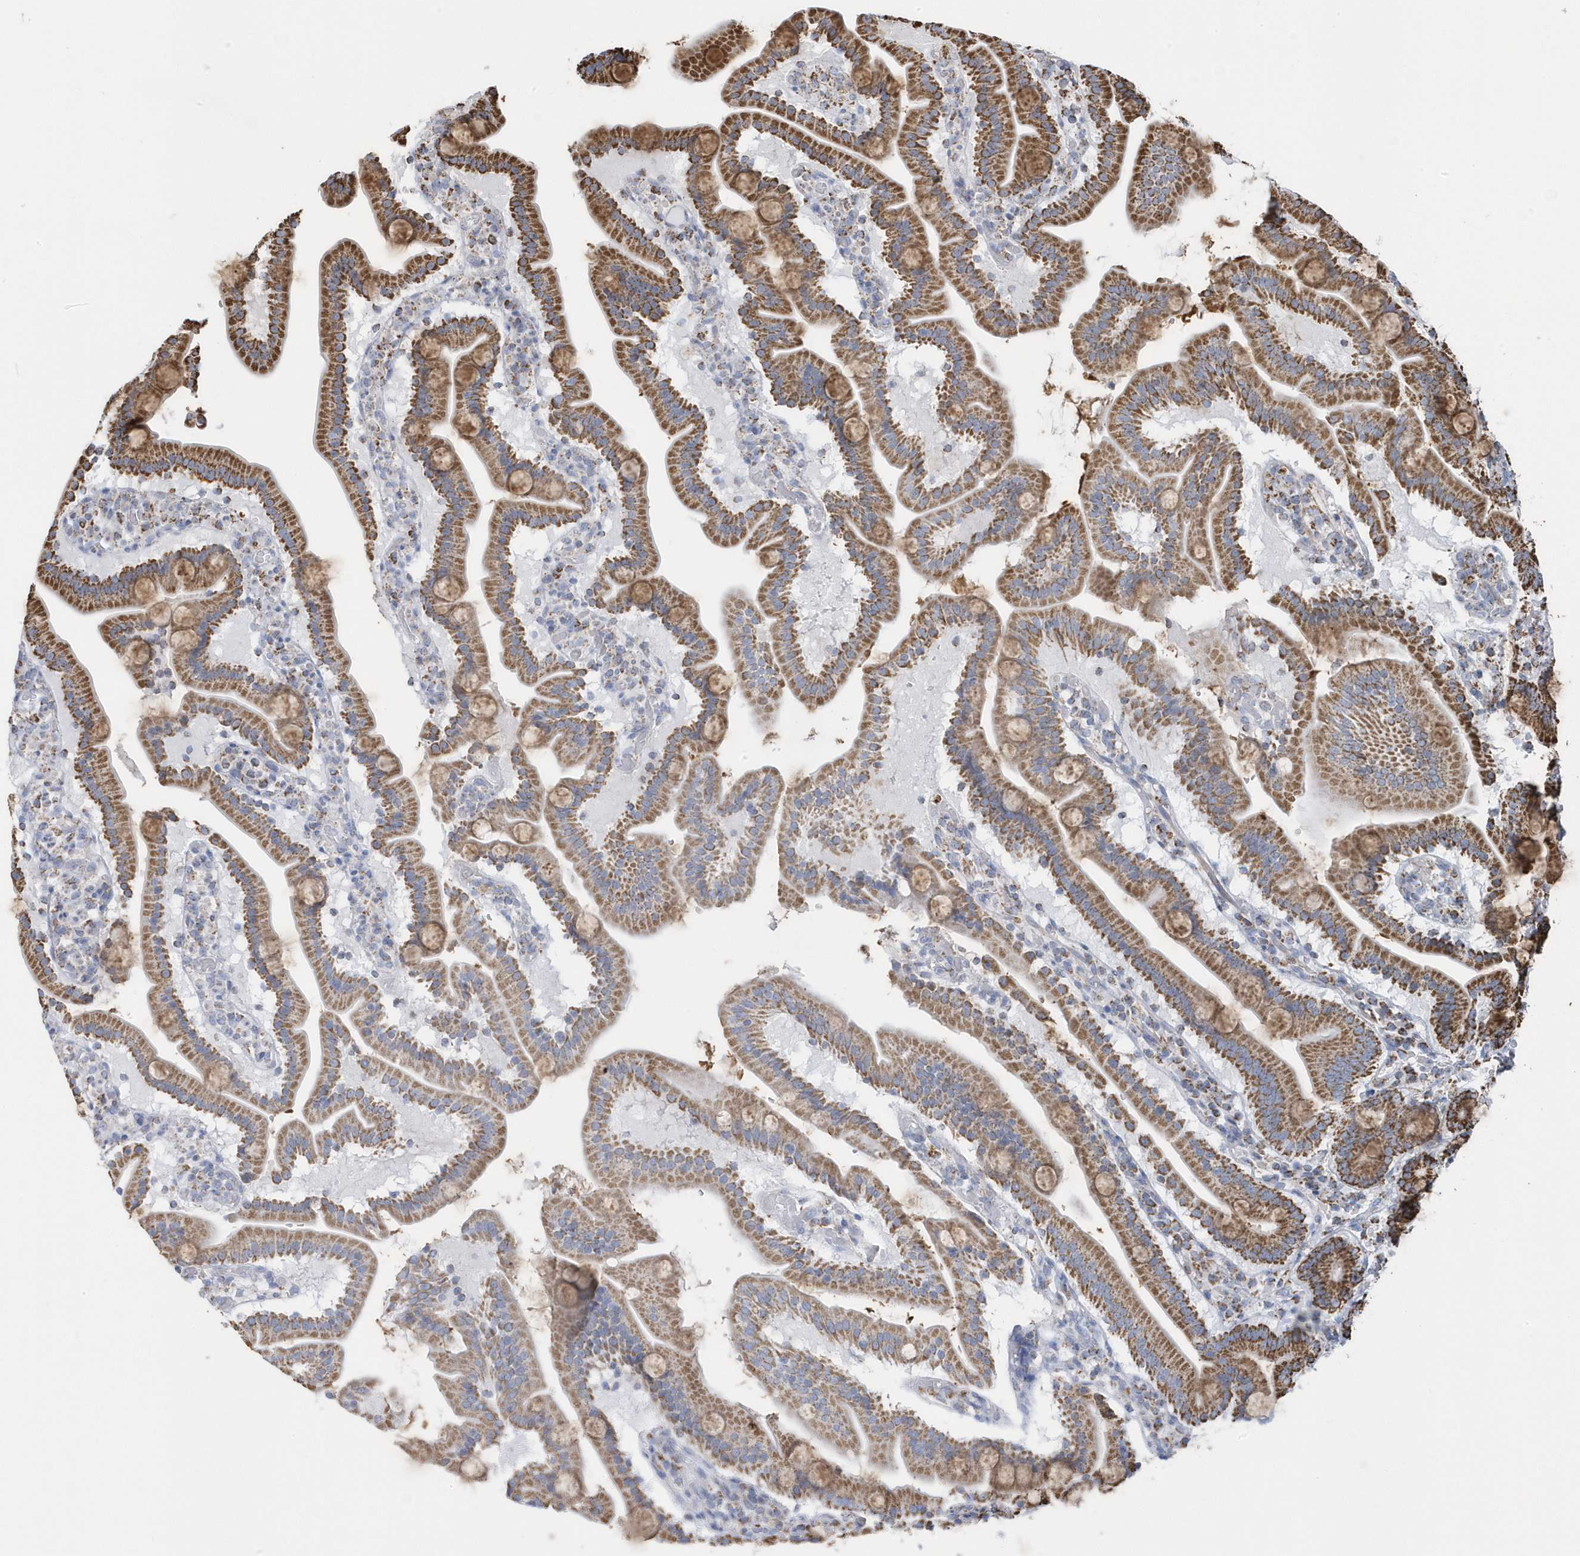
{"staining": {"intensity": "strong", "quantity": ">75%", "location": "cytoplasmic/membranous"}, "tissue": "duodenum", "cell_type": "Glandular cells", "image_type": "normal", "snomed": [{"axis": "morphology", "description": "Normal tissue, NOS"}, {"axis": "topography", "description": "Duodenum"}], "caption": "Brown immunohistochemical staining in unremarkable duodenum demonstrates strong cytoplasmic/membranous positivity in approximately >75% of glandular cells.", "gene": "GTPBP8", "patient": {"sex": "male", "age": 55}}